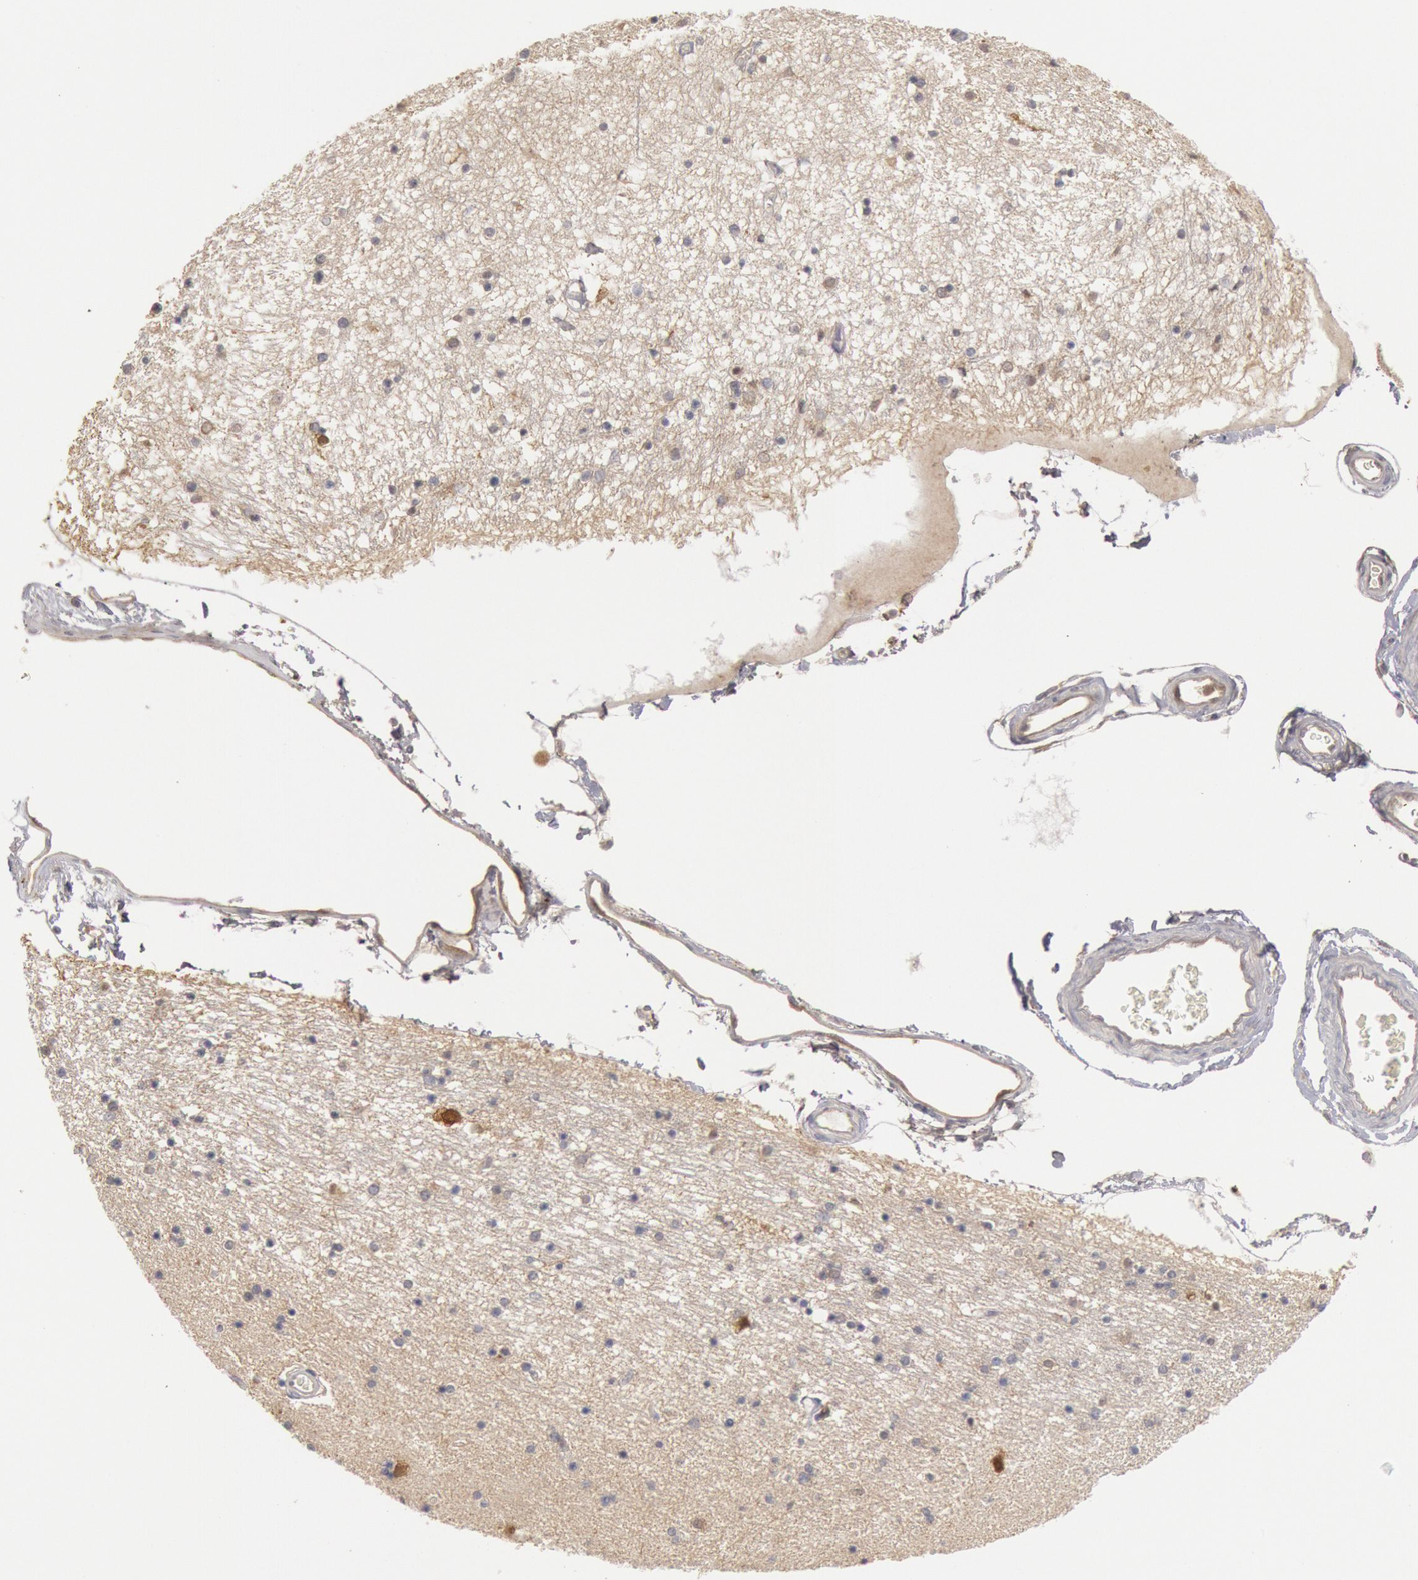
{"staining": {"intensity": "negative", "quantity": "none", "location": "none"}, "tissue": "hippocampus", "cell_type": "Glial cells", "image_type": "normal", "snomed": [{"axis": "morphology", "description": "Normal tissue, NOS"}, {"axis": "topography", "description": "Hippocampus"}], "caption": "The immunohistochemistry micrograph has no significant expression in glial cells of hippocampus. (IHC, brightfield microscopy, high magnification).", "gene": "DNAJA1", "patient": {"sex": "female", "age": 54}}